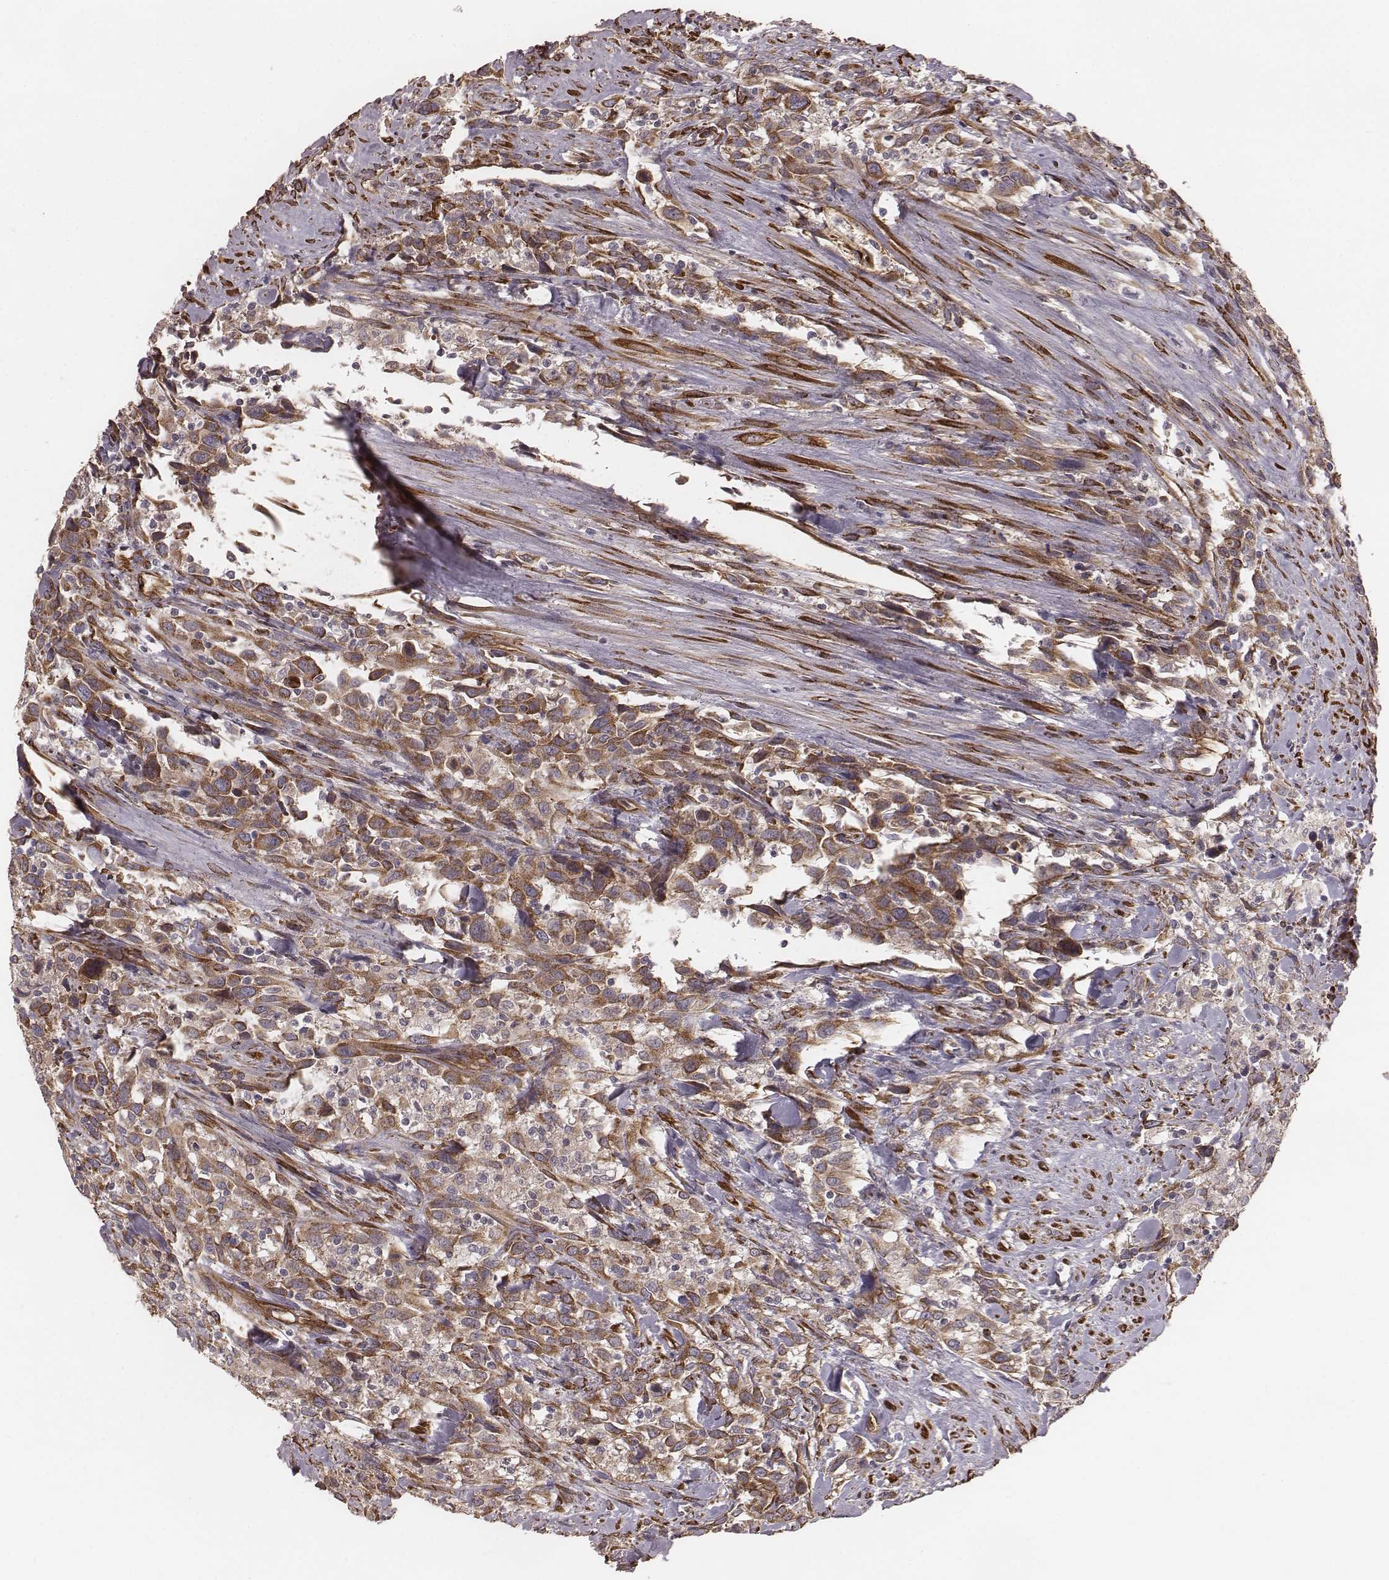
{"staining": {"intensity": "moderate", "quantity": ">75%", "location": "cytoplasmic/membranous"}, "tissue": "urothelial cancer", "cell_type": "Tumor cells", "image_type": "cancer", "snomed": [{"axis": "morphology", "description": "Urothelial carcinoma, NOS"}, {"axis": "morphology", "description": "Urothelial carcinoma, High grade"}, {"axis": "topography", "description": "Urinary bladder"}], "caption": "A histopathology image showing moderate cytoplasmic/membranous staining in about >75% of tumor cells in urothelial cancer, as visualized by brown immunohistochemical staining.", "gene": "PALMD", "patient": {"sex": "female", "age": 64}}